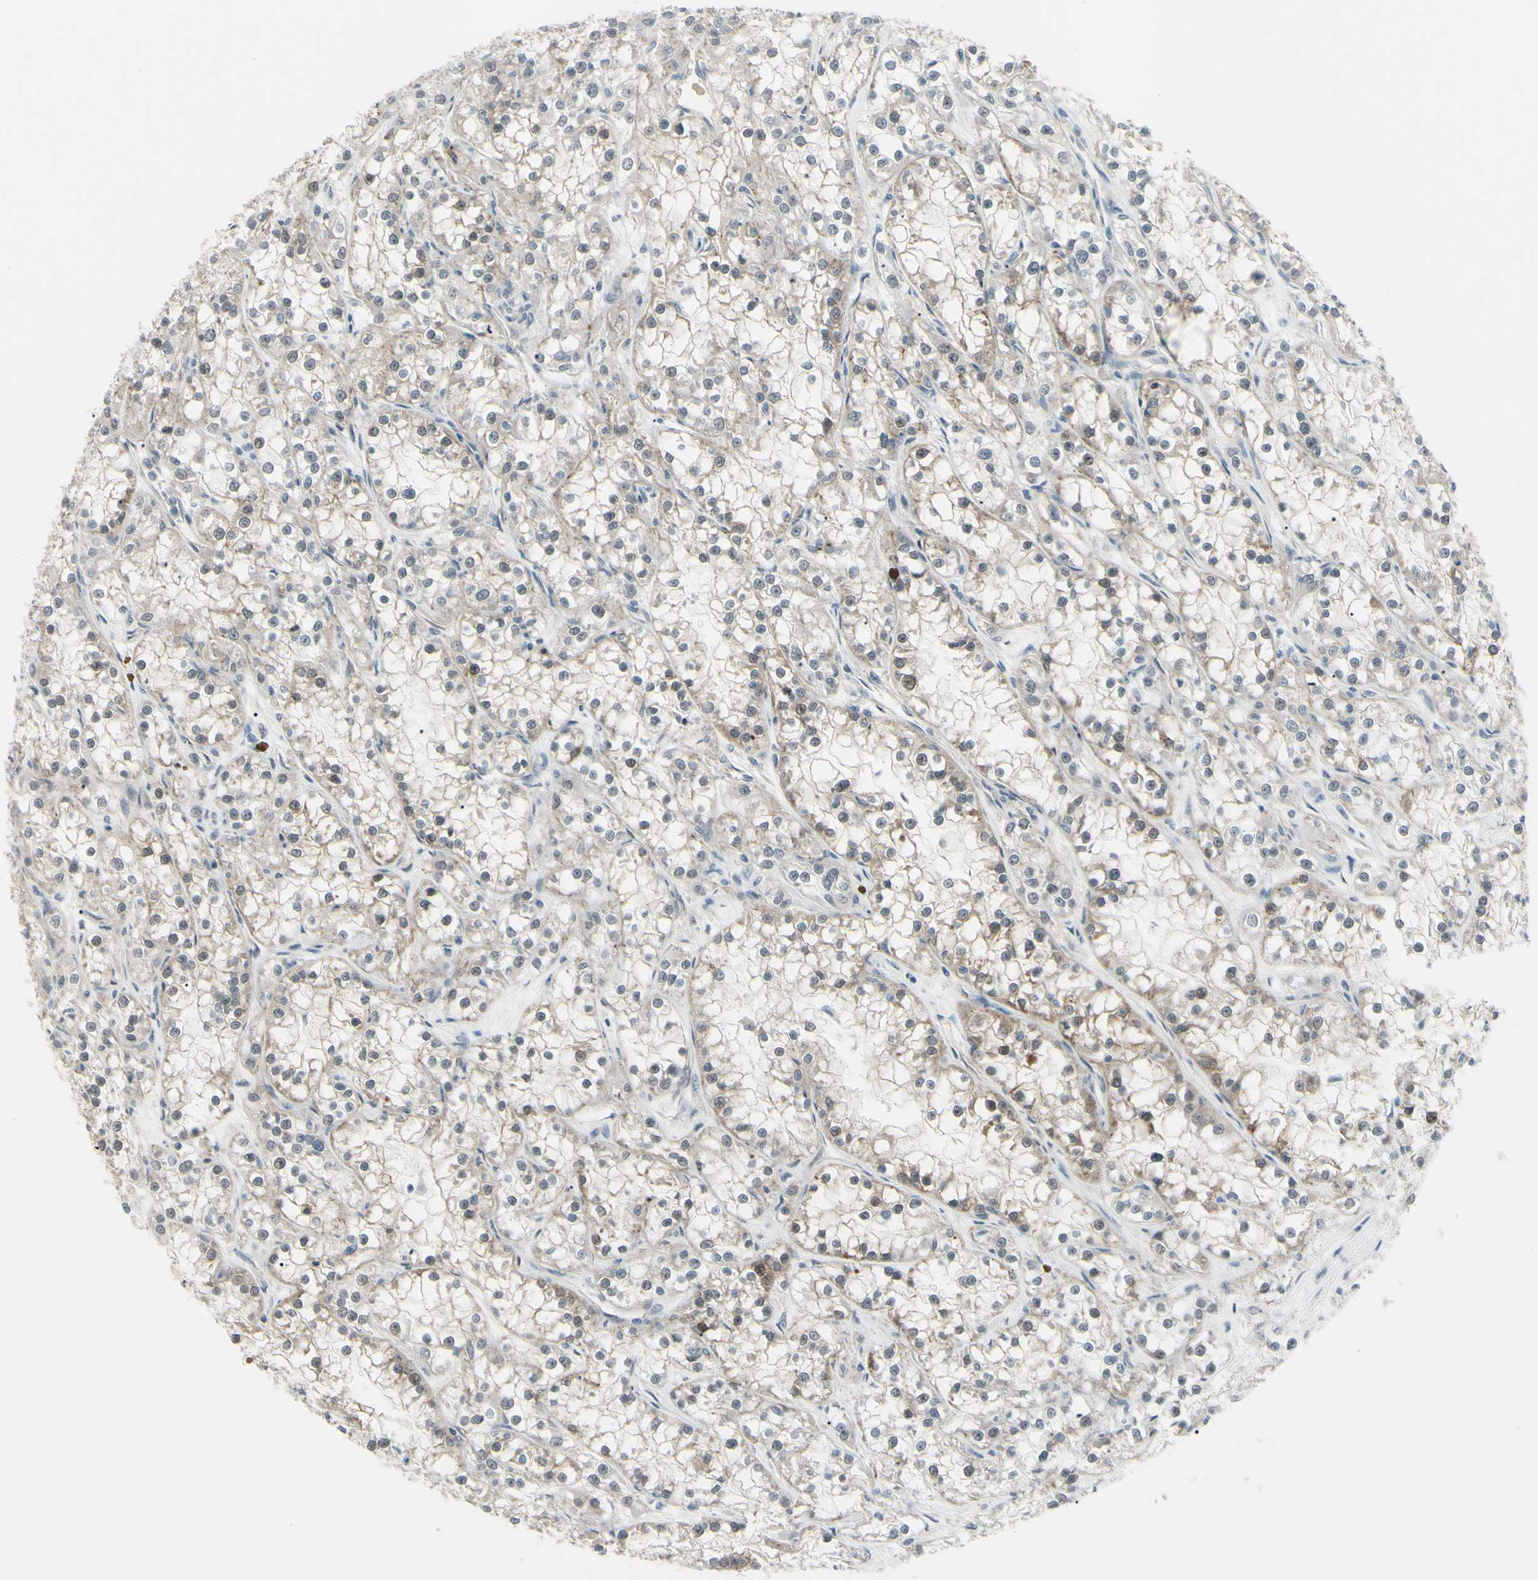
{"staining": {"intensity": "moderate", "quantity": "25%-75%", "location": "cytoplasmic/membranous,nuclear"}, "tissue": "renal cancer", "cell_type": "Tumor cells", "image_type": "cancer", "snomed": [{"axis": "morphology", "description": "Adenocarcinoma, NOS"}, {"axis": "topography", "description": "Kidney"}], "caption": "A medium amount of moderate cytoplasmic/membranous and nuclear expression is present in about 25%-75% of tumor cells in renal cancer tissue.", "gene": "LRRK1", "patient": {"sex": "female", "age": 52}}